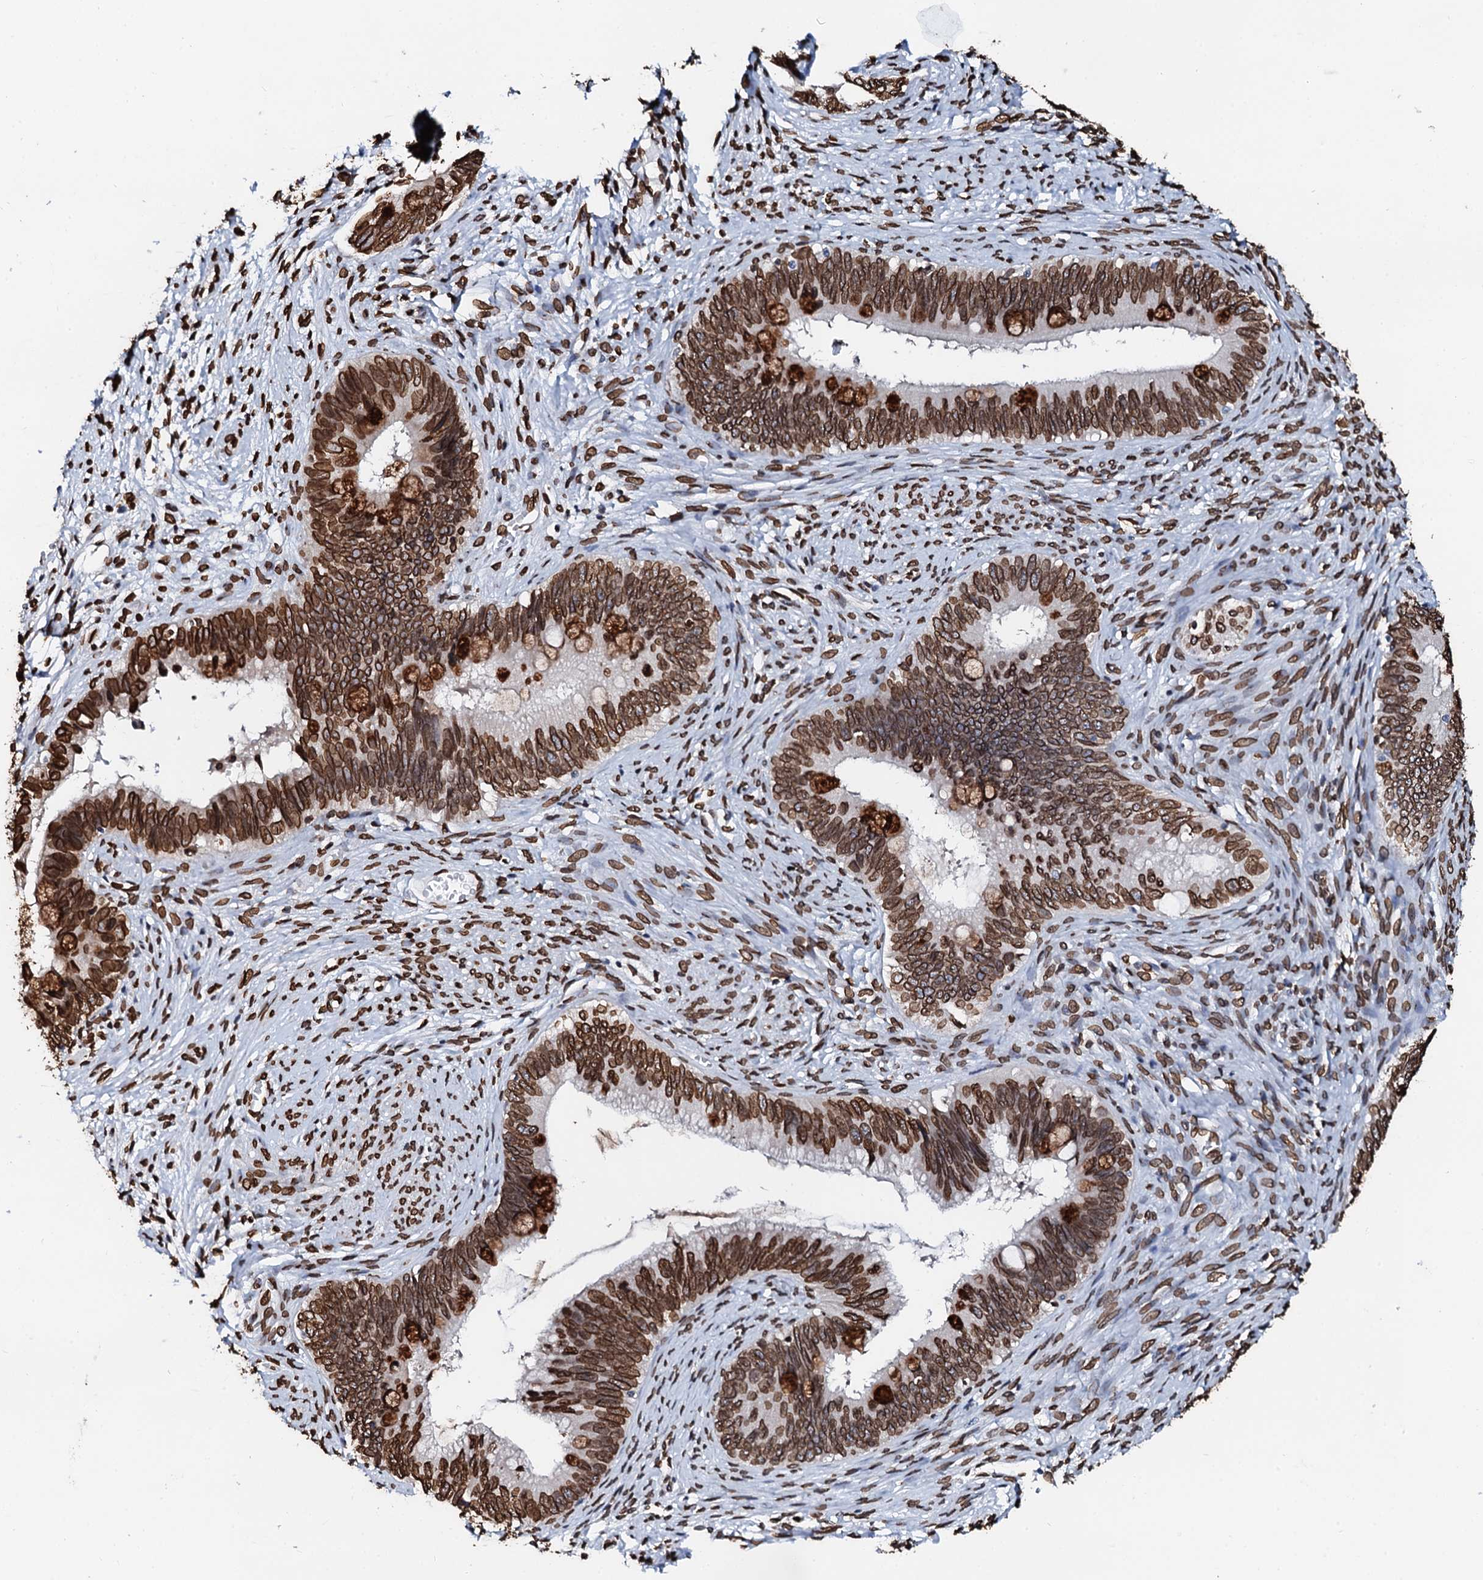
{"staining": {"intensity": "strong", "quantity": ">75%", "location": "cytoplasmic/membranous,nuclear"}, "tissue": "cervical cancer", "cell_type": "Tumor cells", "image_type": "cancer", "snomed": [{"axis": "morphology", "description": "Adenocarcinoma, NOS"}, {"axis": "topography", "description": "Cervix"}], "caption": "Immunohistochemistry (IHC) image of human cervical cancer (adenocarcinoma) stained for a protein (brown), which shows high levels of strong cytoplasmic/membranous and nuclear staining in approximately >75% of tumor cells.", "gene": "KATNAL2", "patient": {"sex": "female", "age": 42}}